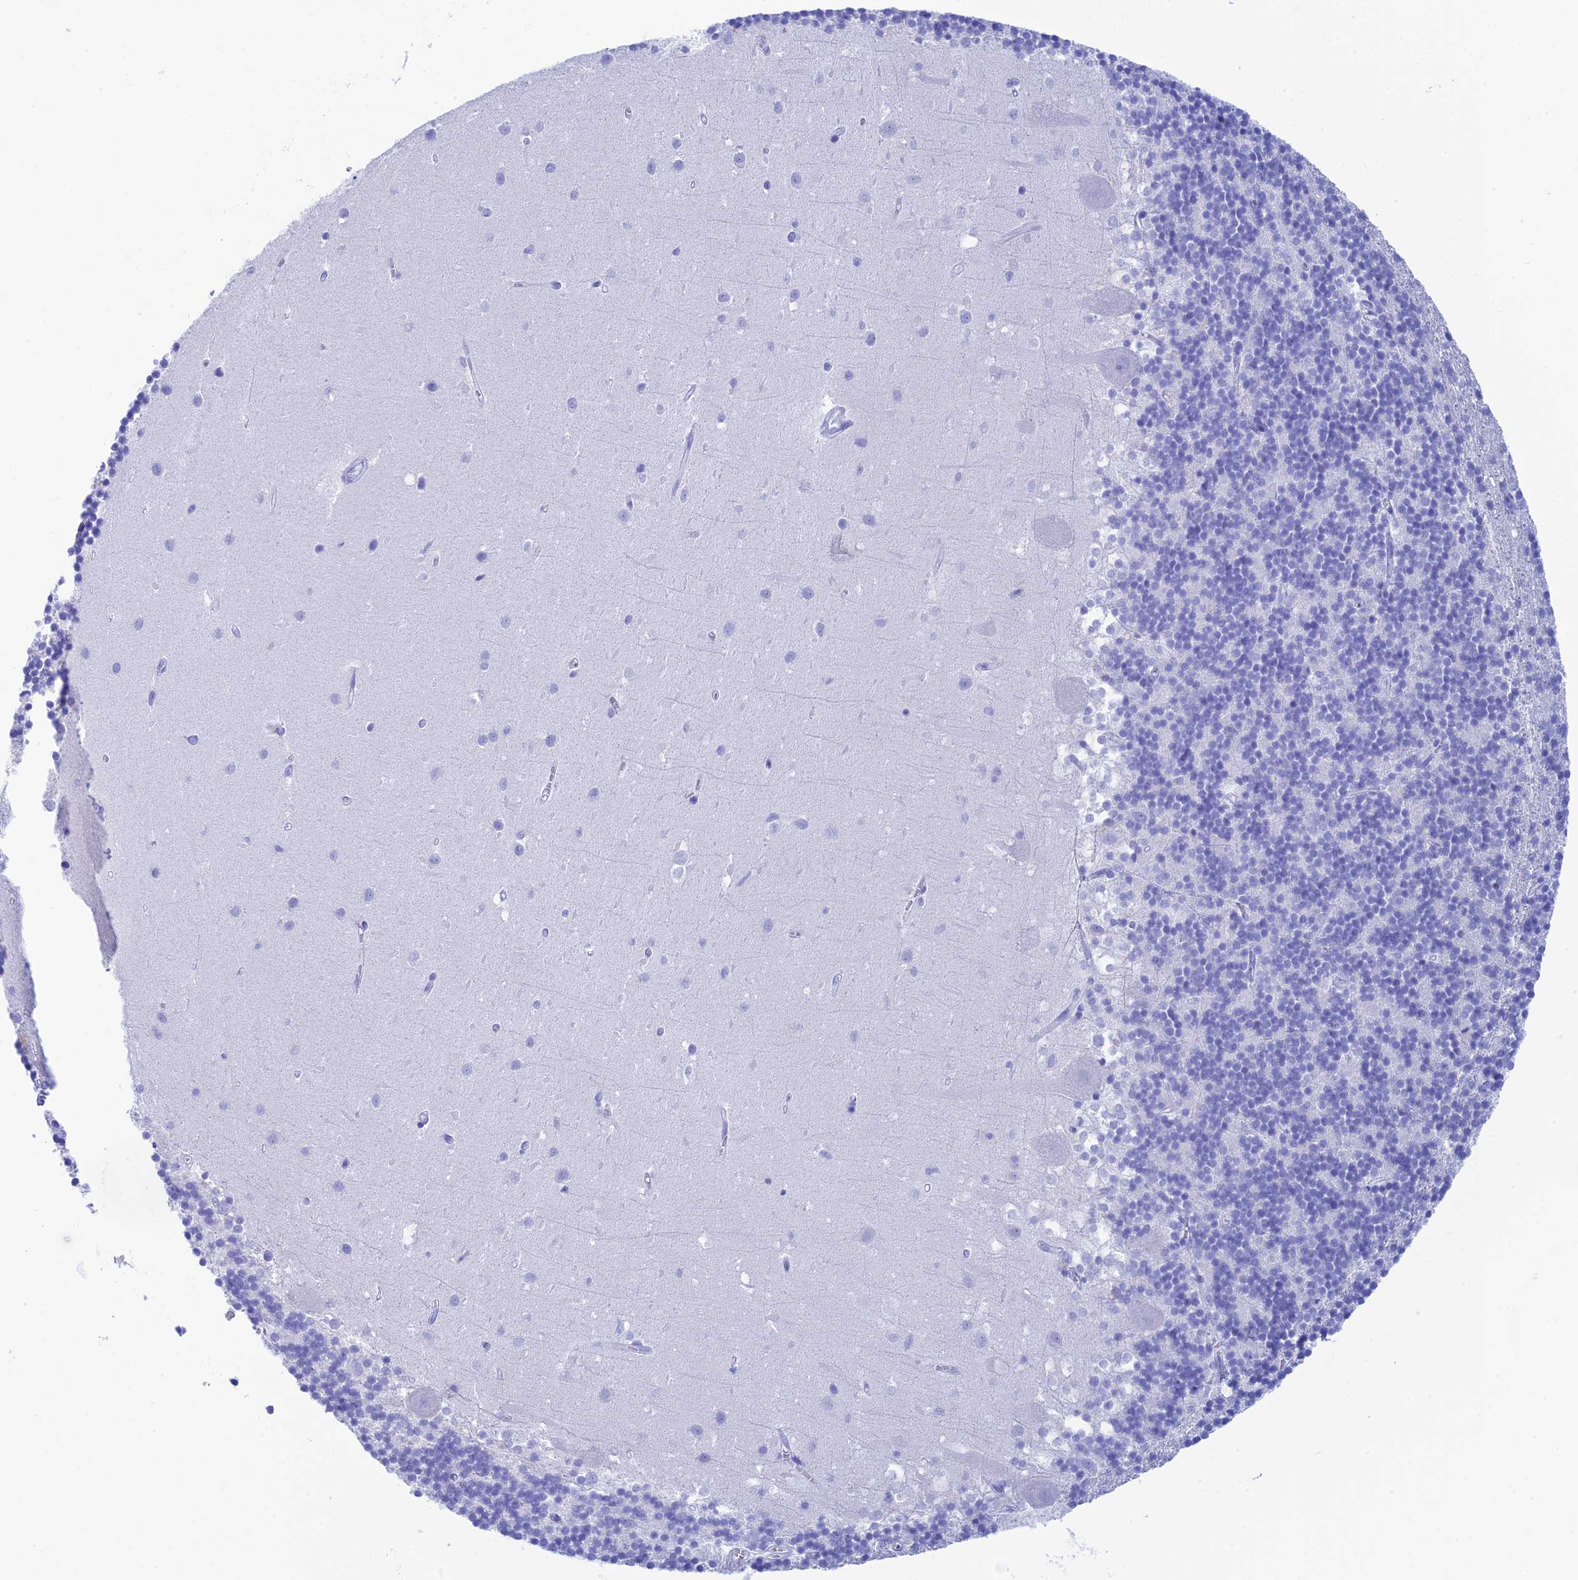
{"staining": {"intensity": "negative", "quantity": "none", "location": "none"}, "tissue": "cerebellum", "cell_type": "Cells in granular layer", "image_type": "normal", "snomed": [{"axis": "morphology", "description": "Normal tissue, NOS"}, {"axis": "topography", "description": "Cerebellum"}], "caption": "Immunohistochemical staining of unremarkable human cerebellum exhibits no significant positivity in cells in granular layer. (Immunohistochemistry, brightfield microscopy, high magnification).", "gene": "REG1A", "patient": {"sex": "male", "age": 54}}